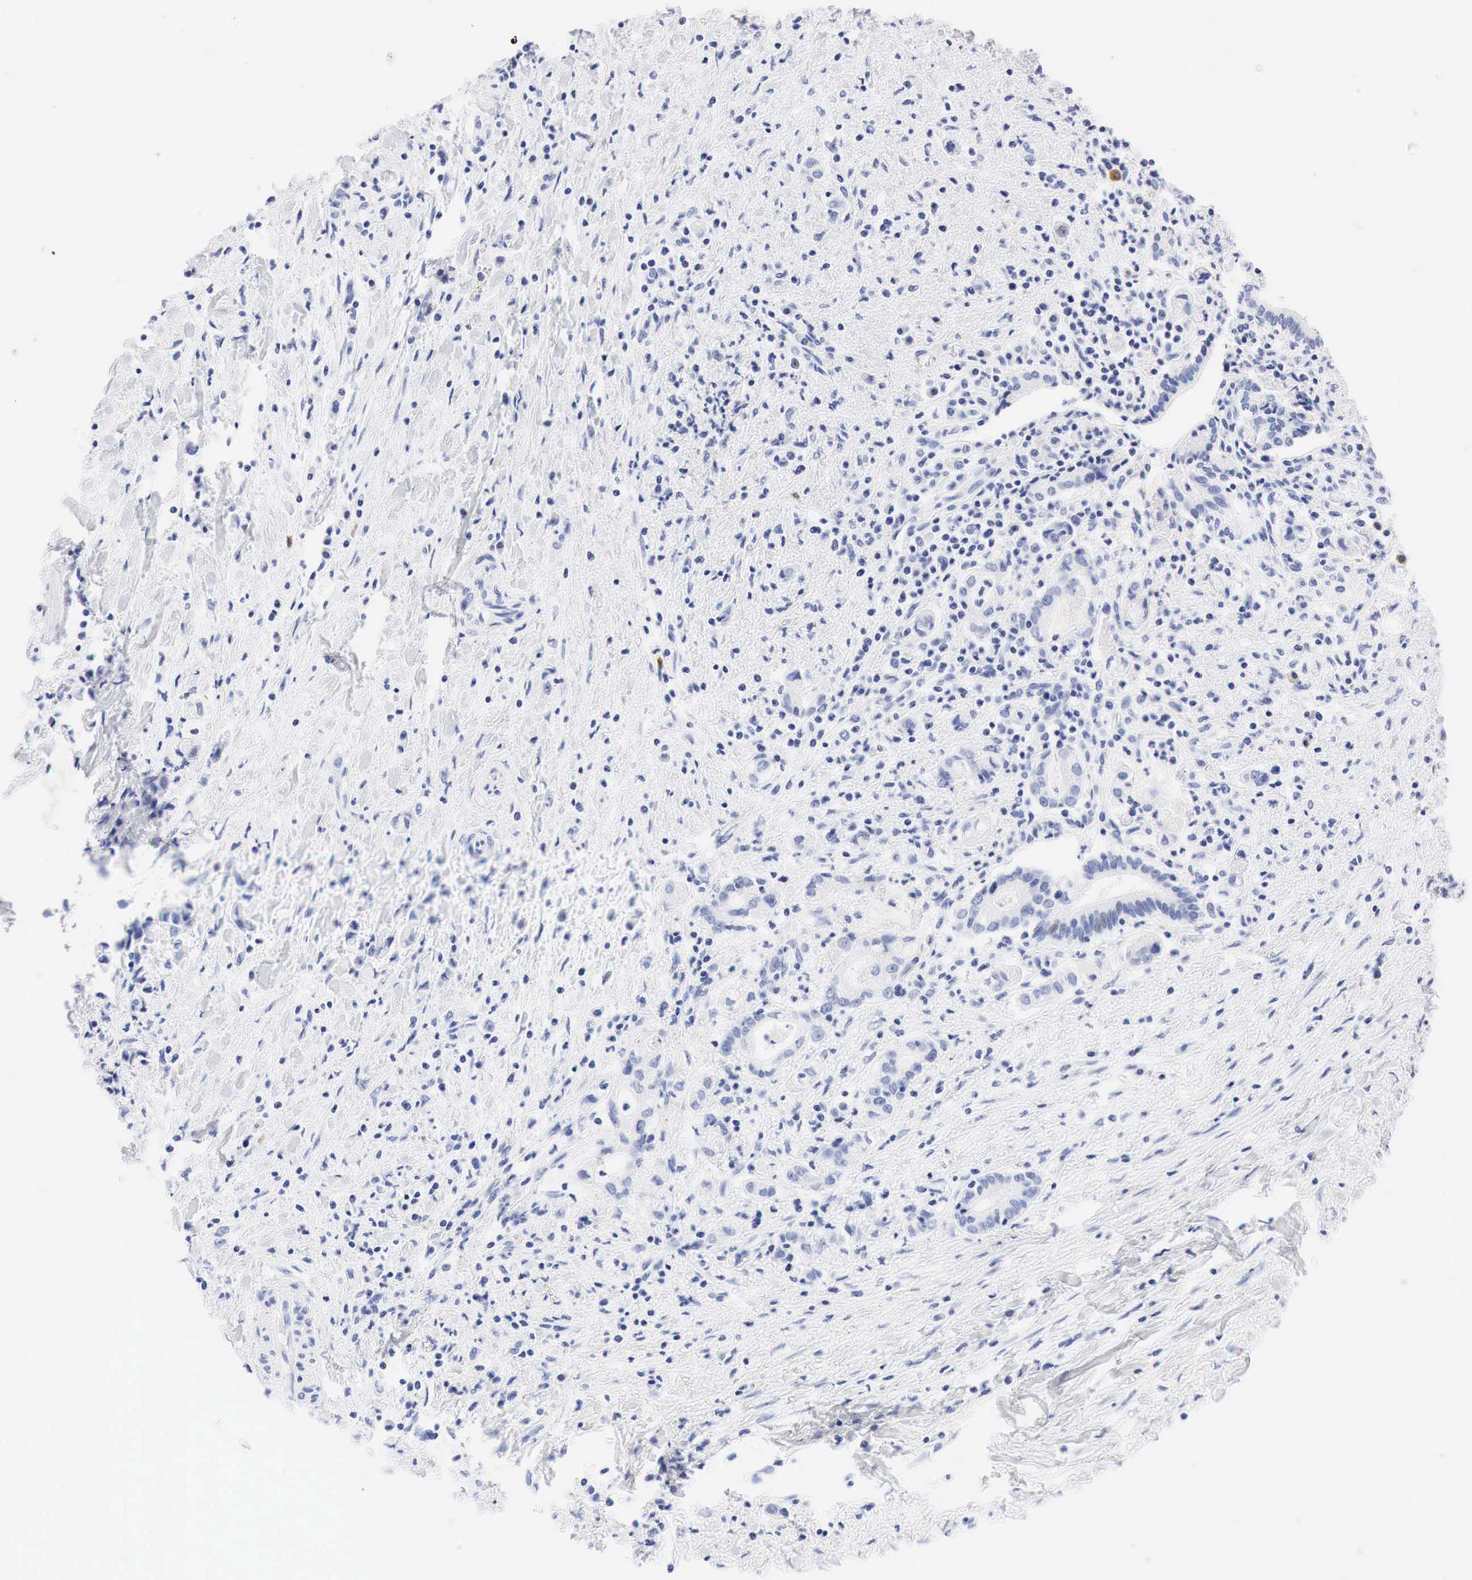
{"staining": {"intensity": "negative", "quantity": "none", "location": "none"}, "tissue": "liver cancer", "cell_type": "Tumor cells", "image_type": "cancer", "snomed": [{"axis": "morphology", "description": "Cholangiocarcinoma"}, {"axis": "topography", "description": "Liver"}], "caption": "This is an immunohistochemistry (IHC) photomicrograph of human cholangiocarcinoma (liver). There is no staining in tumor cells.", "gene": "NKX2-1", "patient": {"sex": "male", "age": 57}}